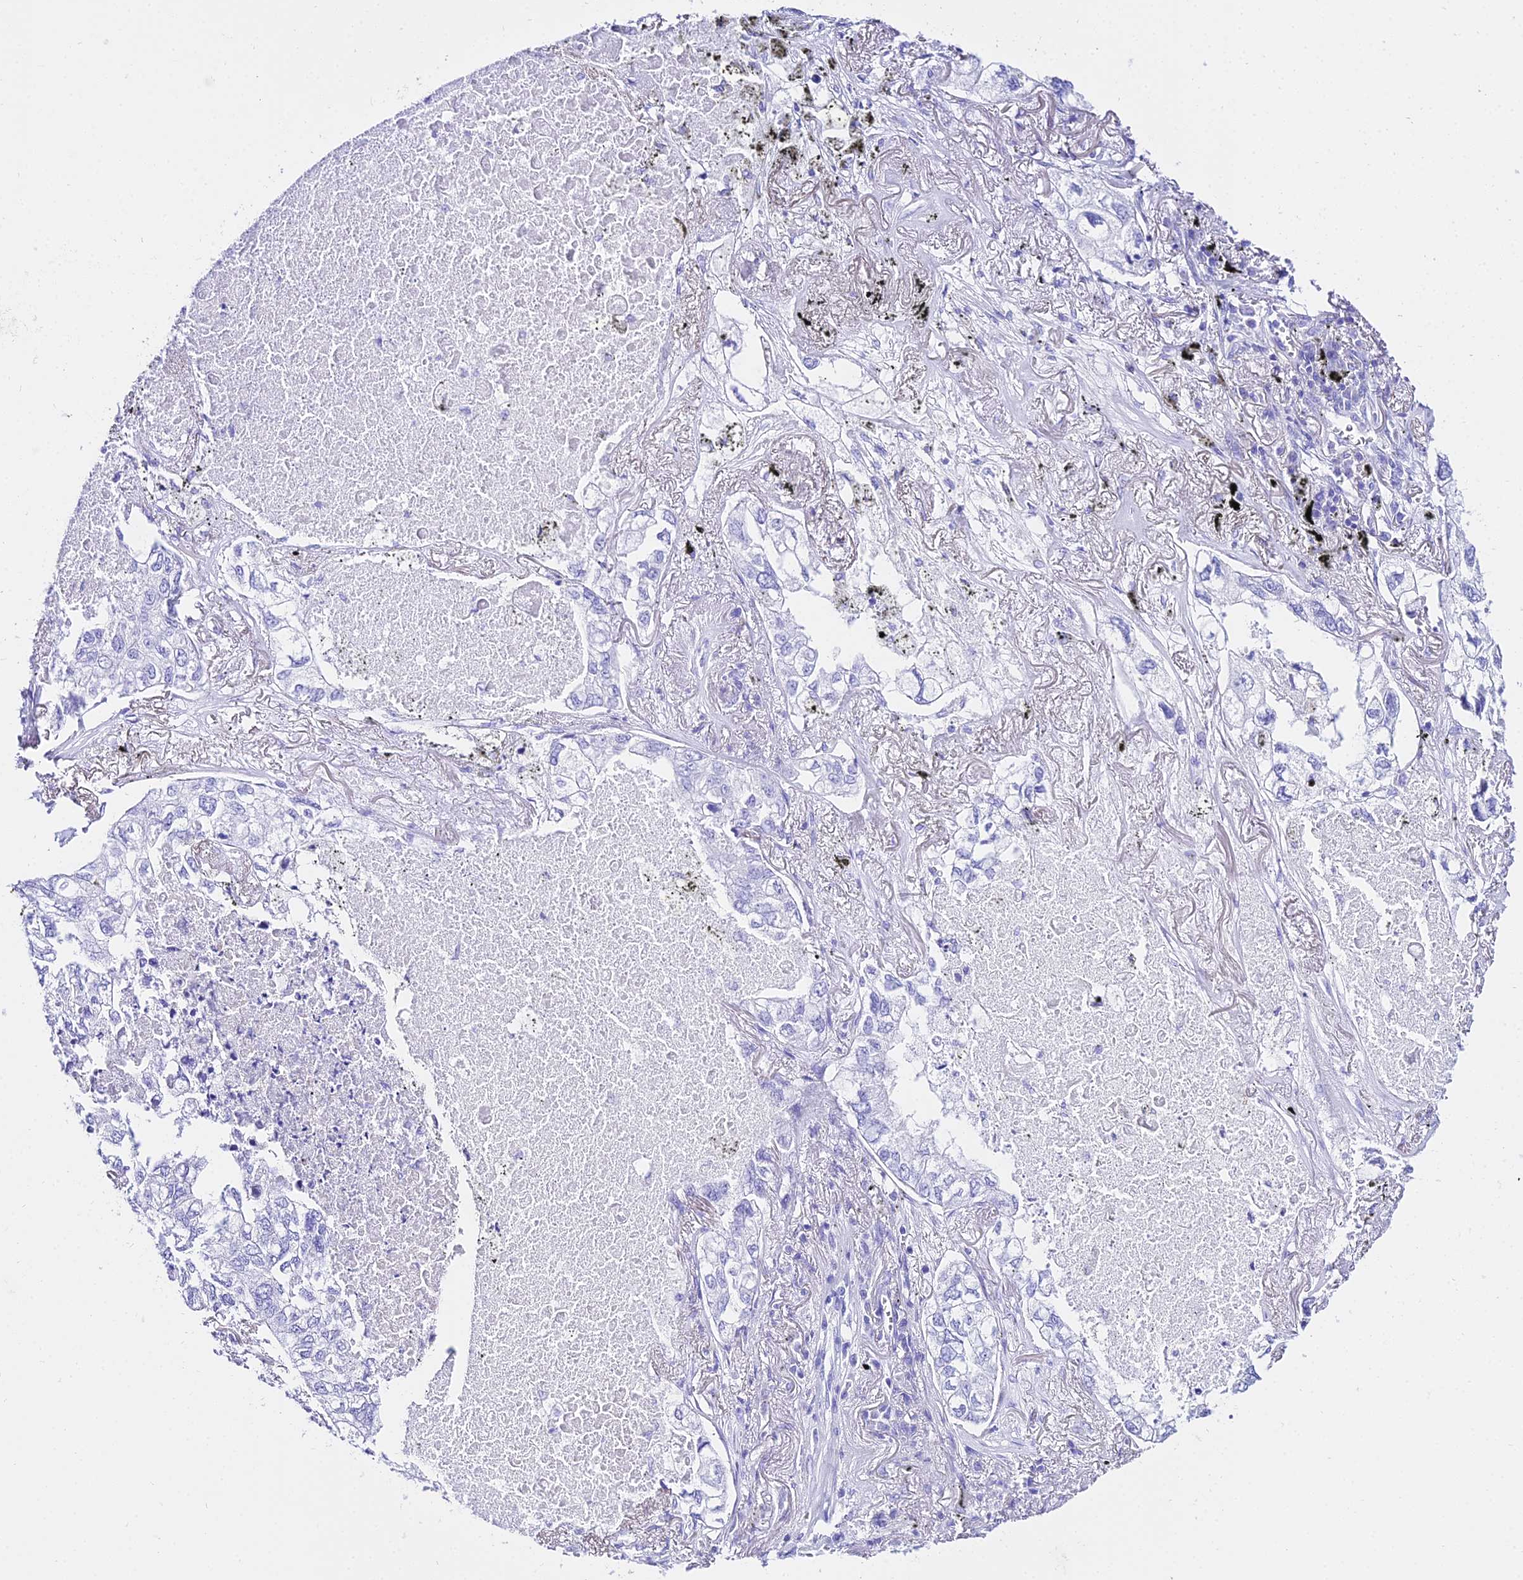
{"staining": {"intensity": "negative", "quantity": "none", "location": "none"}, "tissue": "lung cancer", "cell_type": "Tumor cells", "image_type": "cancer", "snomed": [{"axis": "morphology", "description": "Adenocarcinoma, NOS"}, {"axis": "topography", "description": "Lung"}], "caption": "Image shows no significant protein expression in tumor cells of lung adenocarcinoma.", "gene": "TRMT44", "patient": {"sex": "male", "age": 65}}